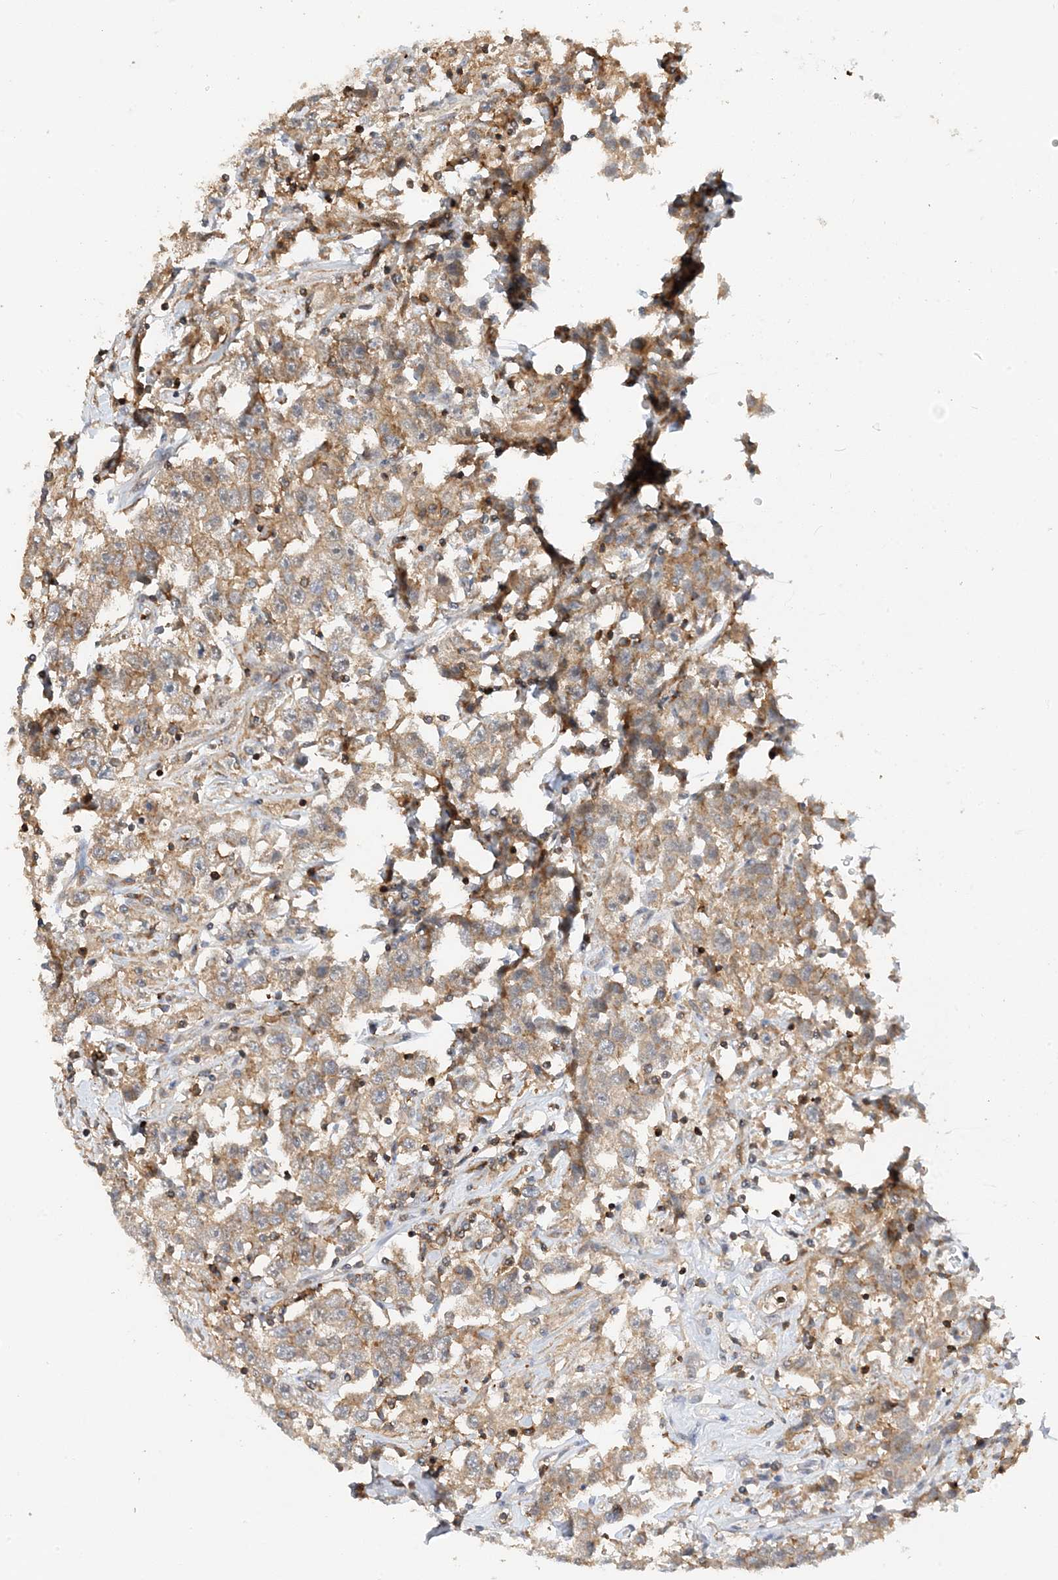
{"staining": {"intensity": "moderate", "quantity": ">75%", "location": "cytoplasmic/membranous"}, "tissue": "testis cancer", "cell_type": "Tumor cells", "image_type": "cancer", "snomed": [{"axis": "morphology", "description": "Seminoma, NOS"}, {"axis": "topography", "description": "Testis"}], "caption": "Human testis seminoma stained for a protein (brown) exhibits moderate cytoplasmic/membranous positive expression in about >75% of tumor cells.", "gene": "TATDN3", "patient": {"sex": "male", "age": 41}}